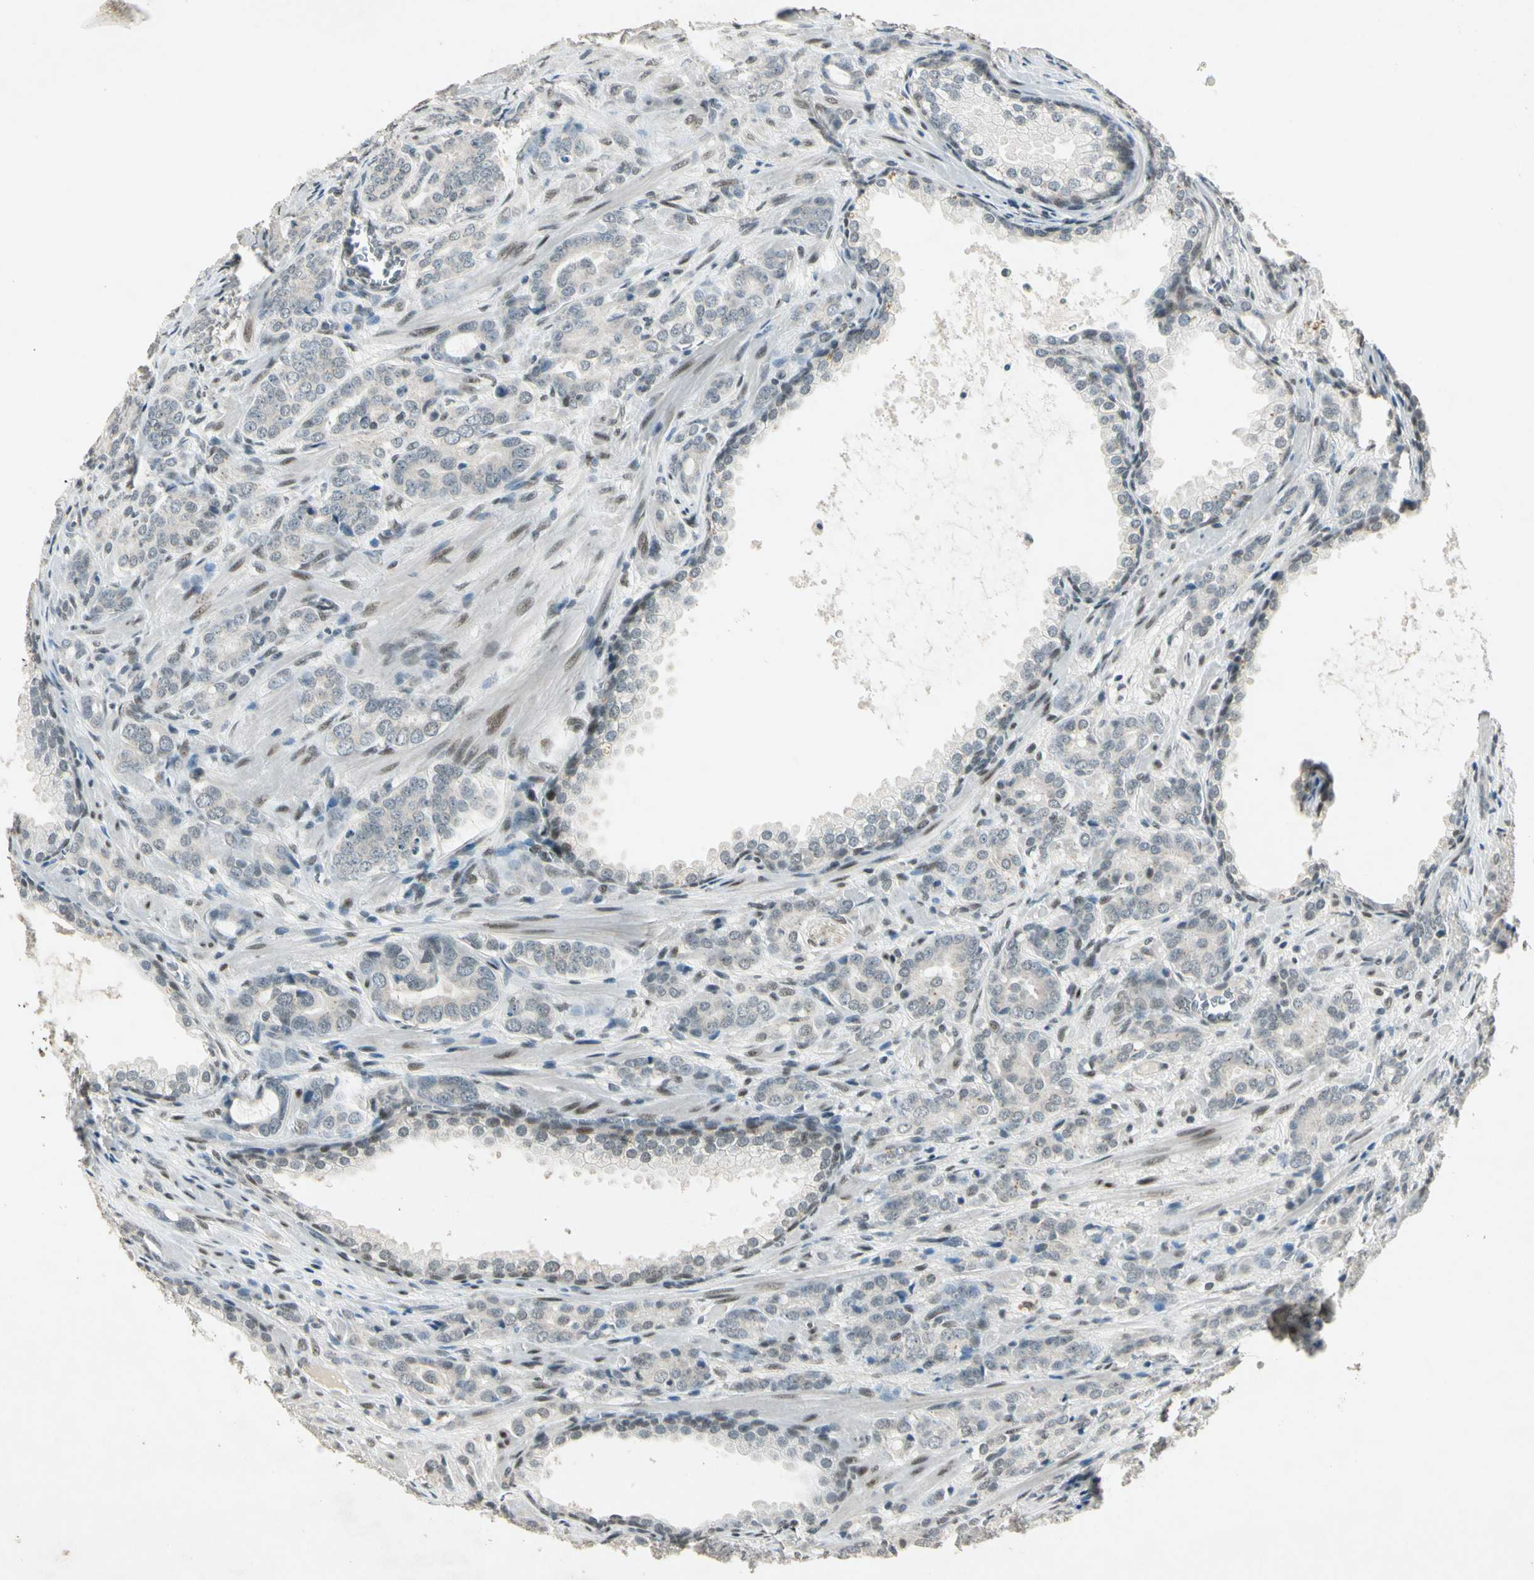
{"staining": {"intensity": "weak", "quantity": "<25%", "location": "cytoplasmic/membranous,nuclear"}, "tissue": "prostate cancer", "cell_type": "Tumor cells", "image_type": "cancer", "snomed": [{"axis": "morphology", "description": "Adenocarcinoma, High grade"}, {"axis": "topography", "description": "Prostate"}], "caption": "Tumor cells show no significant staining in adenocarcinoma (high-grade) (prostate).", "gene": "ZBTB4", "patient": {"sex": "male", "age": 64}}